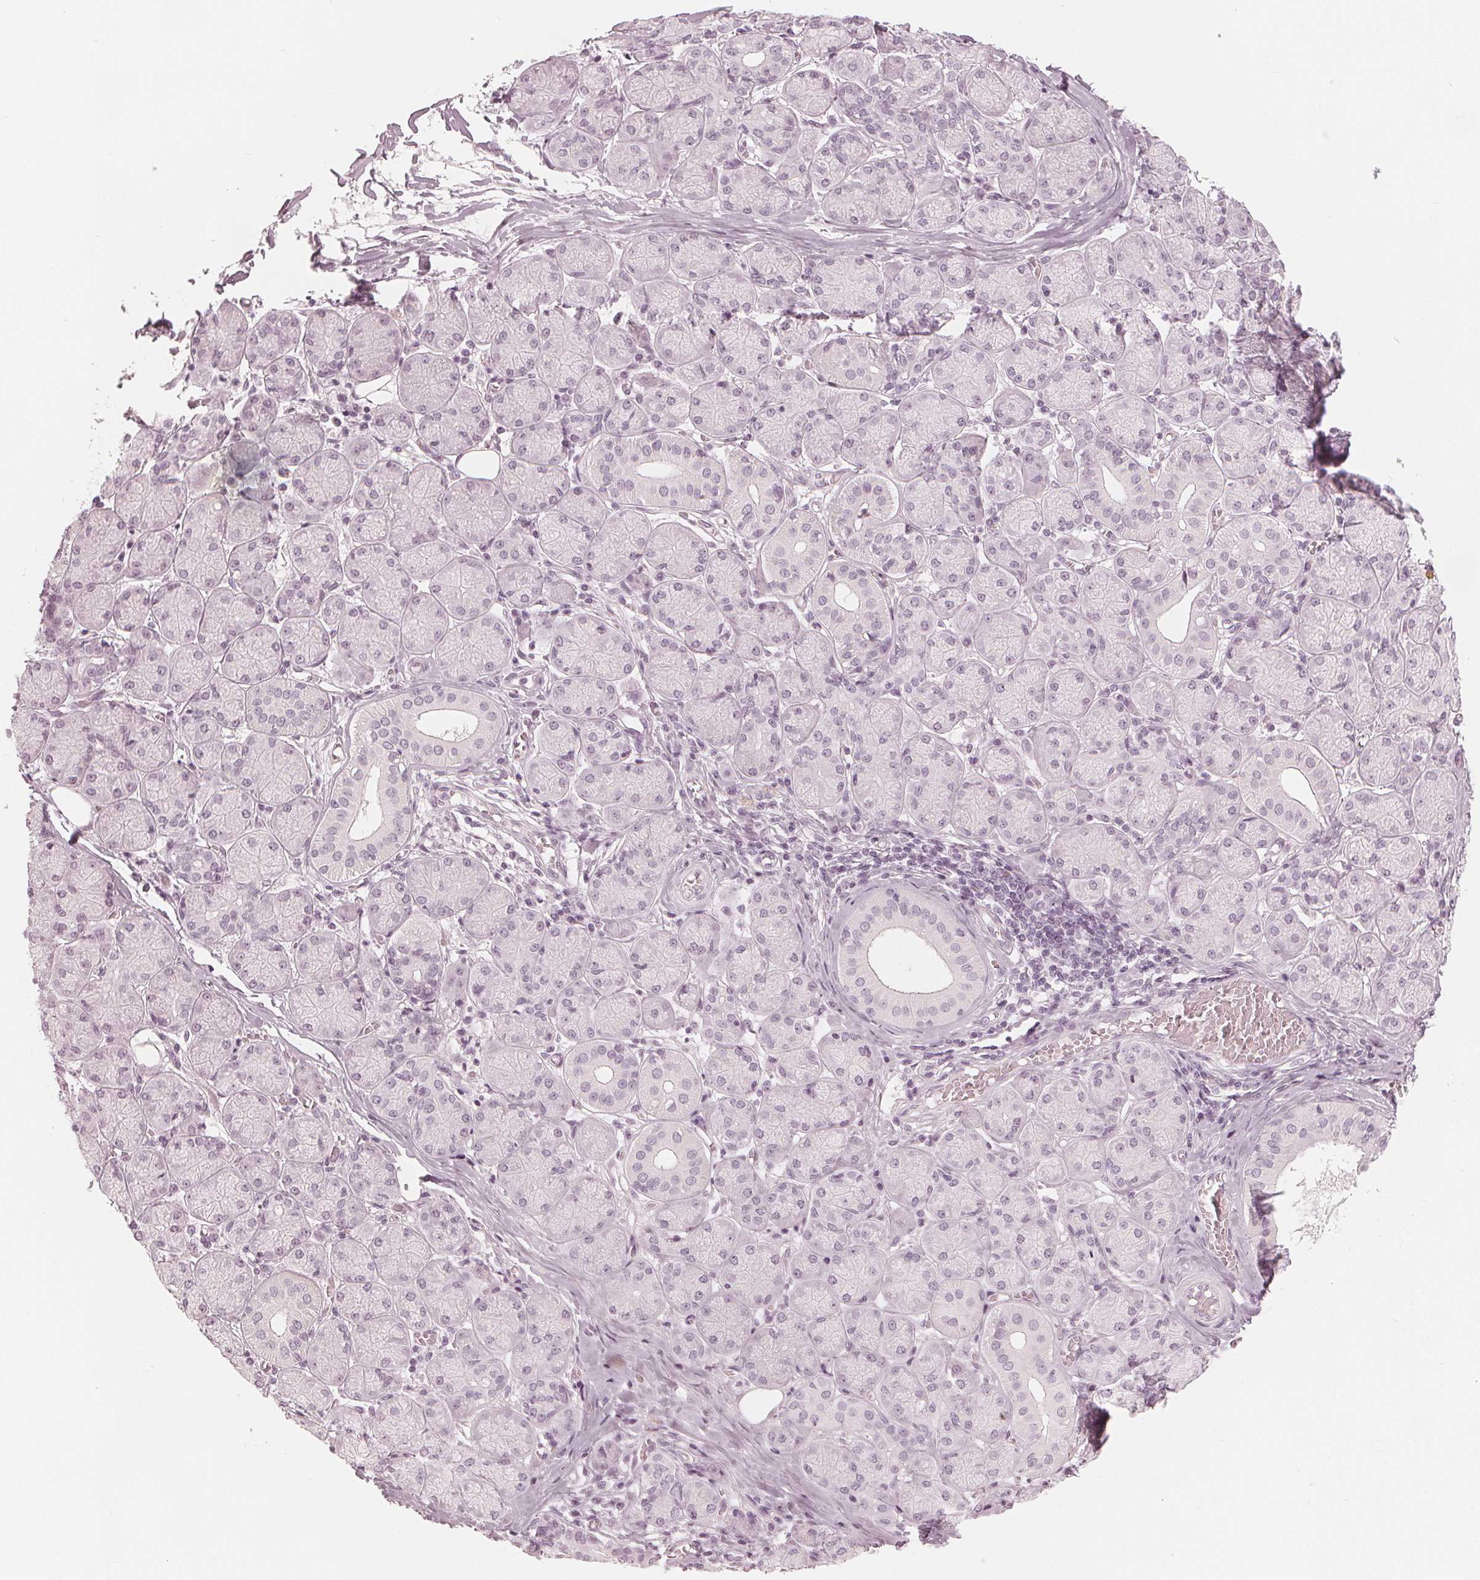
{"staining": {"intensity": "weak", "quantity": "<25%", "location": "nuclear"}, "tissue": "salivary gland", "cell_type": "Glandular cells", "image_type": "normal", "snomed": [{"axis": "morphology", "description": "Normal tissue, NOS"}, {"axis": "topography", "description": "Salivary gland"}, {"axis": "topography", "description": "Peripheral nerve tissue"}], "caption": "An IHC photomicrograph of benign salivary gland is shown. There is no staining in glandular cells of salivary gland. The staining was performed using DAB to visualize the protein expression in brown, while the nuclei were stained in blue with hematoxylin (Magnification: 20x).", "gene": "PAEP", "patient": {"sex": "female", "age": 24}}